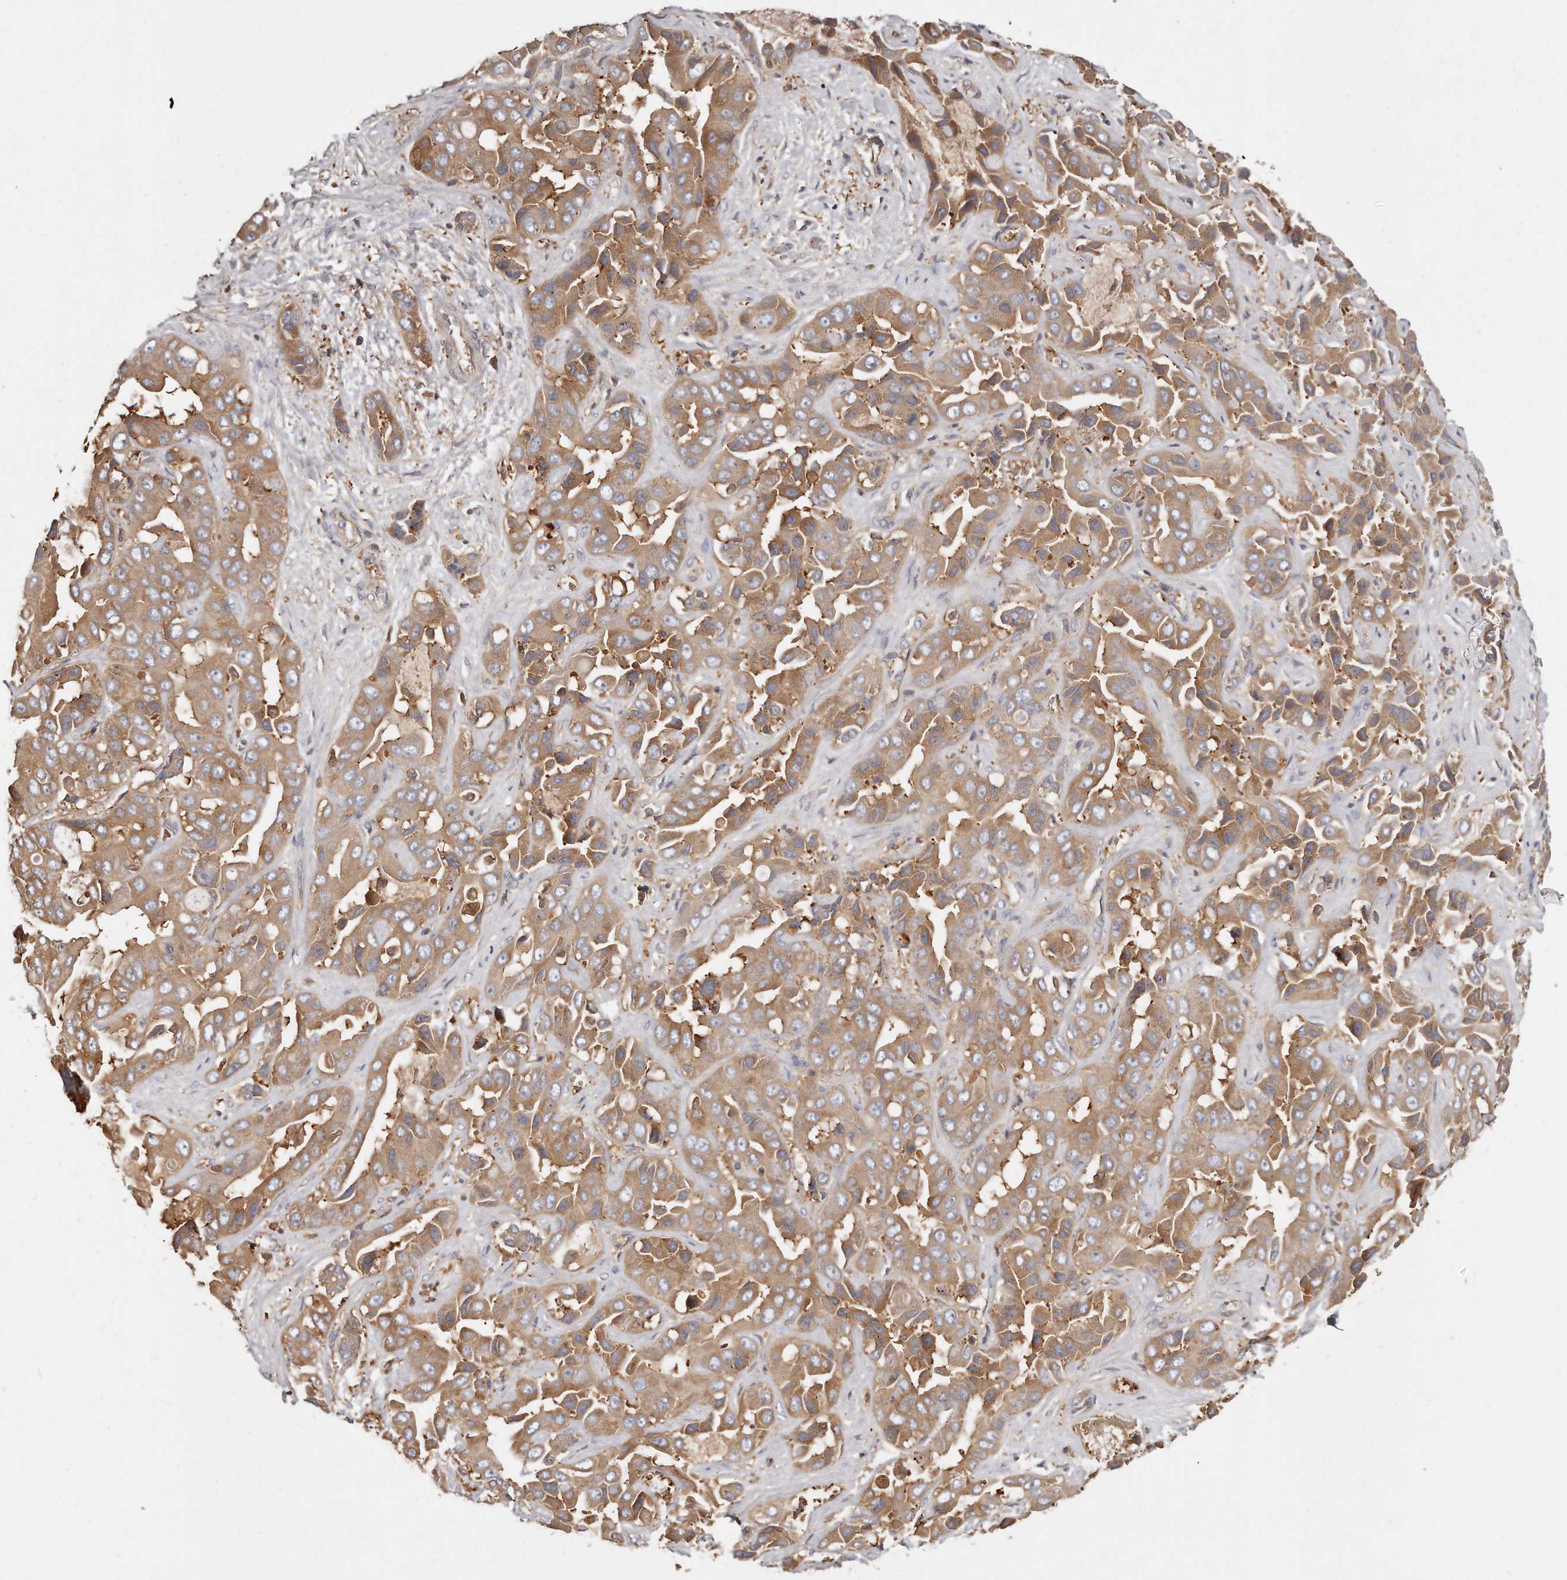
{"staining": {"intensity": "moderate", "quantity": ">75%", "location": "cytoplasmic/membranous"}, "tissue": "liver cancer", "cell_type": "Tumor cells", "image_type": "cancer", "snomed": [{"axis": "morphology", "description": "Cholangiocarcinoma"}, {"axis": "topography", "description": "Liver"}], "caption": "DAB (3,3'-diaminobenzidine) immunohistochemical staining of cholangiocarcinoma (liver) shows moderate cytoplasmic/membranous protein staining in about >75% of tumor cells.", "gene": "CAP1", "patient": {"sex": "female", "age": 52}}